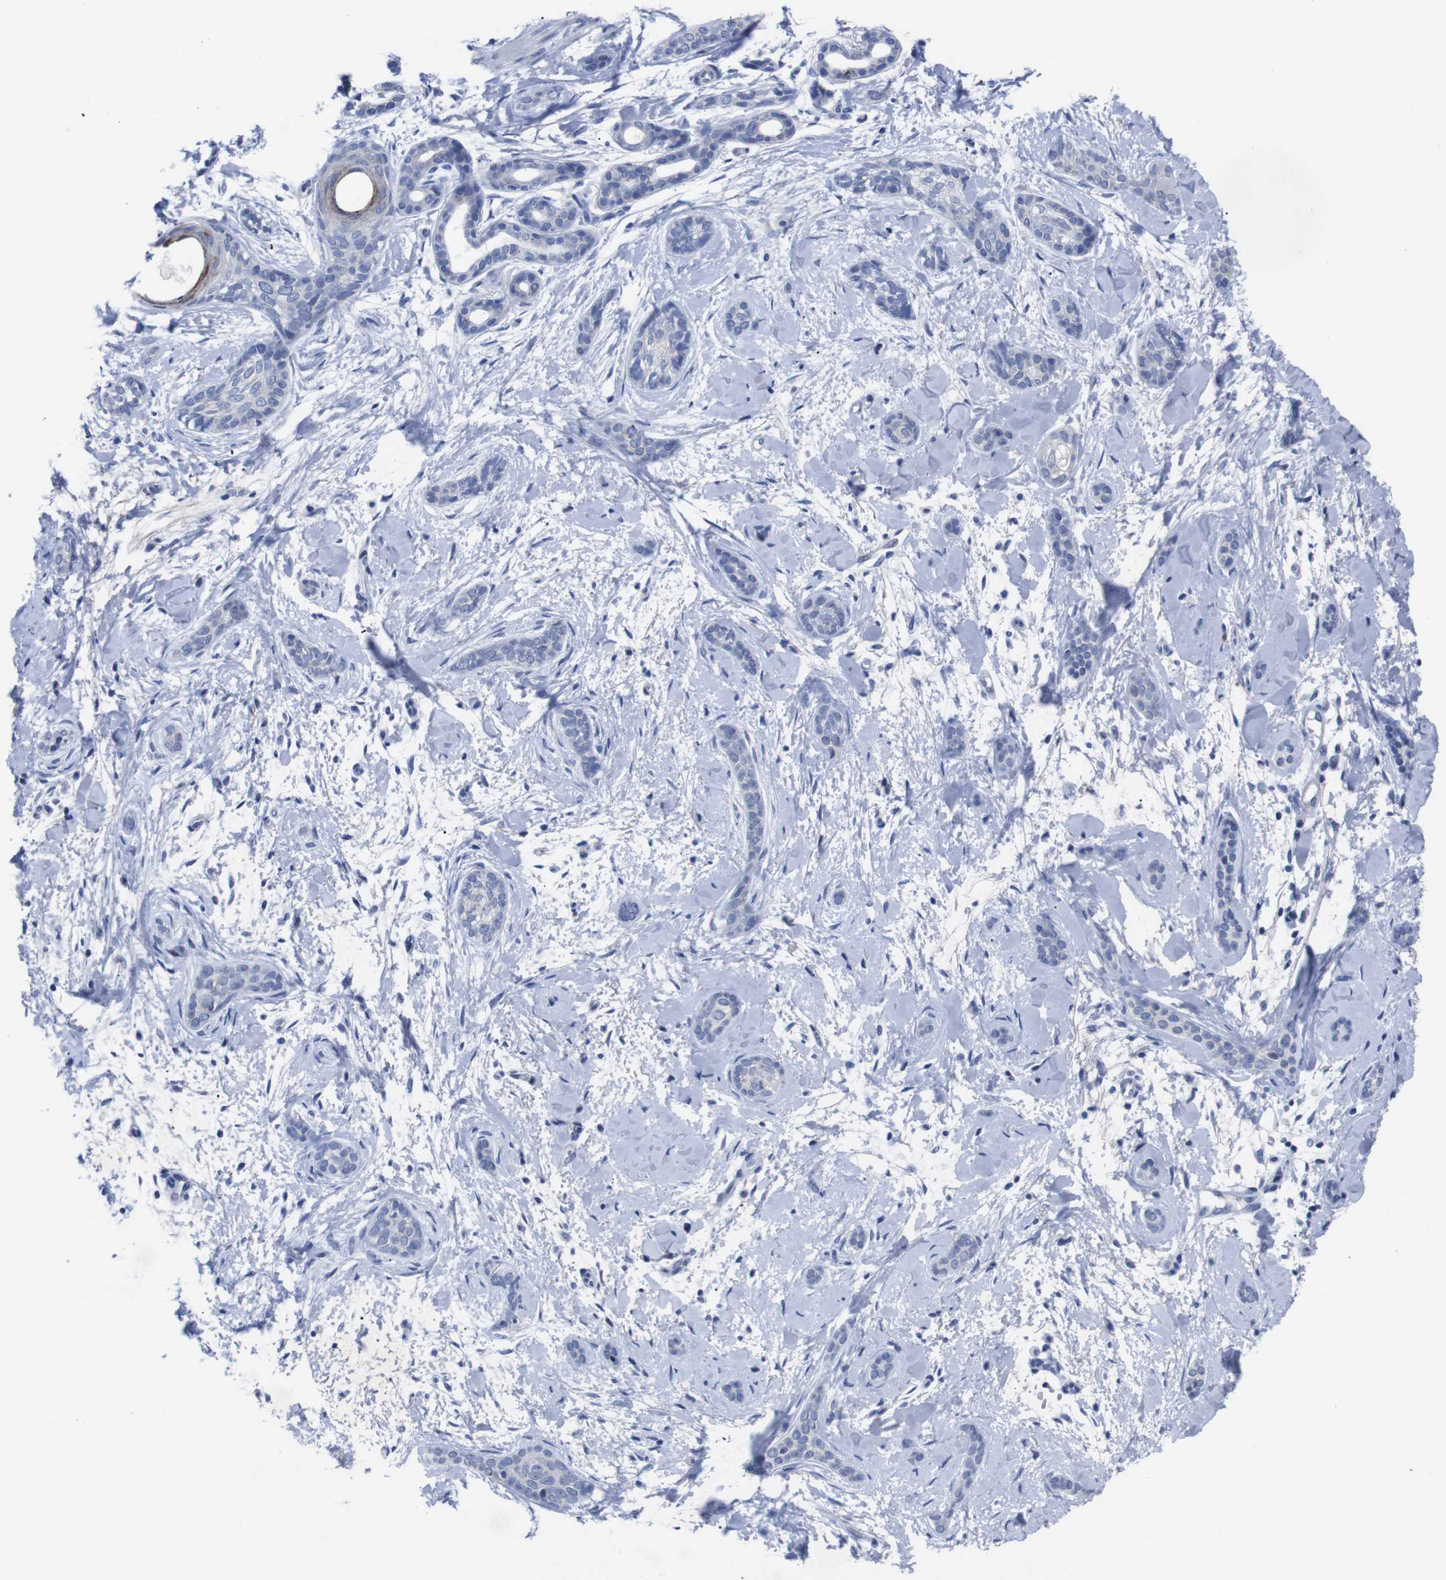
{"staining": {"intensity": "negative", "quantity": "none", "location": "none"}, "tissue": "skin cancer", "cell_type": "Tumor cells", "image_type": "cancer", "snomed": [{"axis": "morphology", "description": "Basal cell carcinoma"}, {"axis": "morphology", "description": "Adnexal tumor, benign"}, {"axis": "topography", "description": "Skin"}], "caption": "This histopathology image is of skin cancer stained with IHC to label a protein in brown with the nuclei are counter-stained blue. There is no staining in tumor cells.", "gene": "IRF4", "patient": {"sex": "female", "age": 42}}